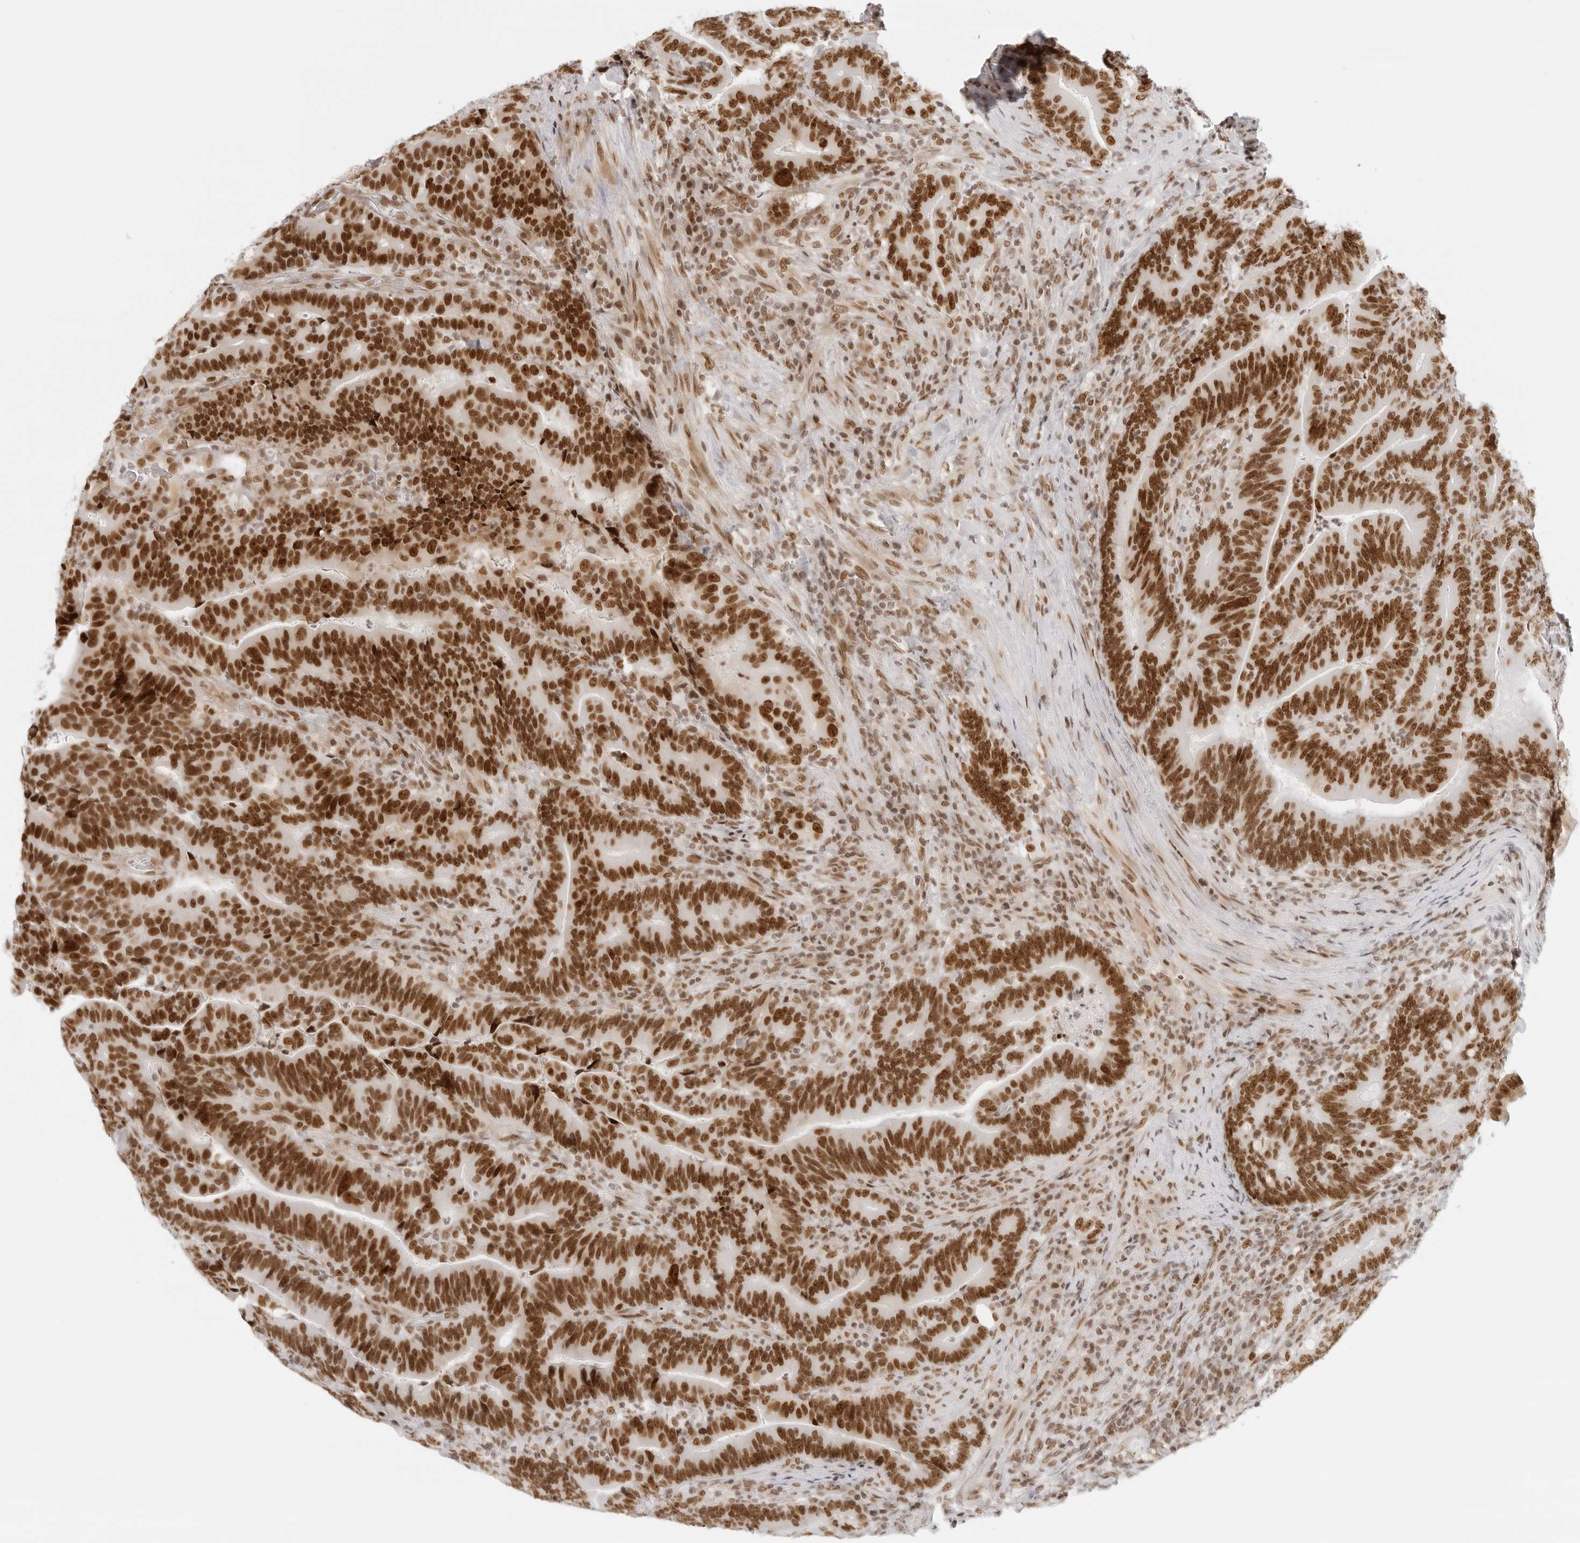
{"staining": {"intensity": "strong", "quantity": ">75%", "location": "nuclear"}, "tissue": "colorectal cancer", "cell_type": "Tumor cells", "image_type": "cancer", "snomed": [{"axis": "morphology", "description": "Adenocarcinoma, NOS"}, {"axis": "topography", "description": "Colon"}], "caption": "Protein analysis of colorectal adenocarcinoma tissue demonstrates strong nuclear expression in about >75% of tumor cells. Using DAB (brown) and hematoxylin (blue) stains, captured at high magnification using brightfield microscopy.", "gene": "RCC1", "patient": {"sex": "female", "age": 66}}